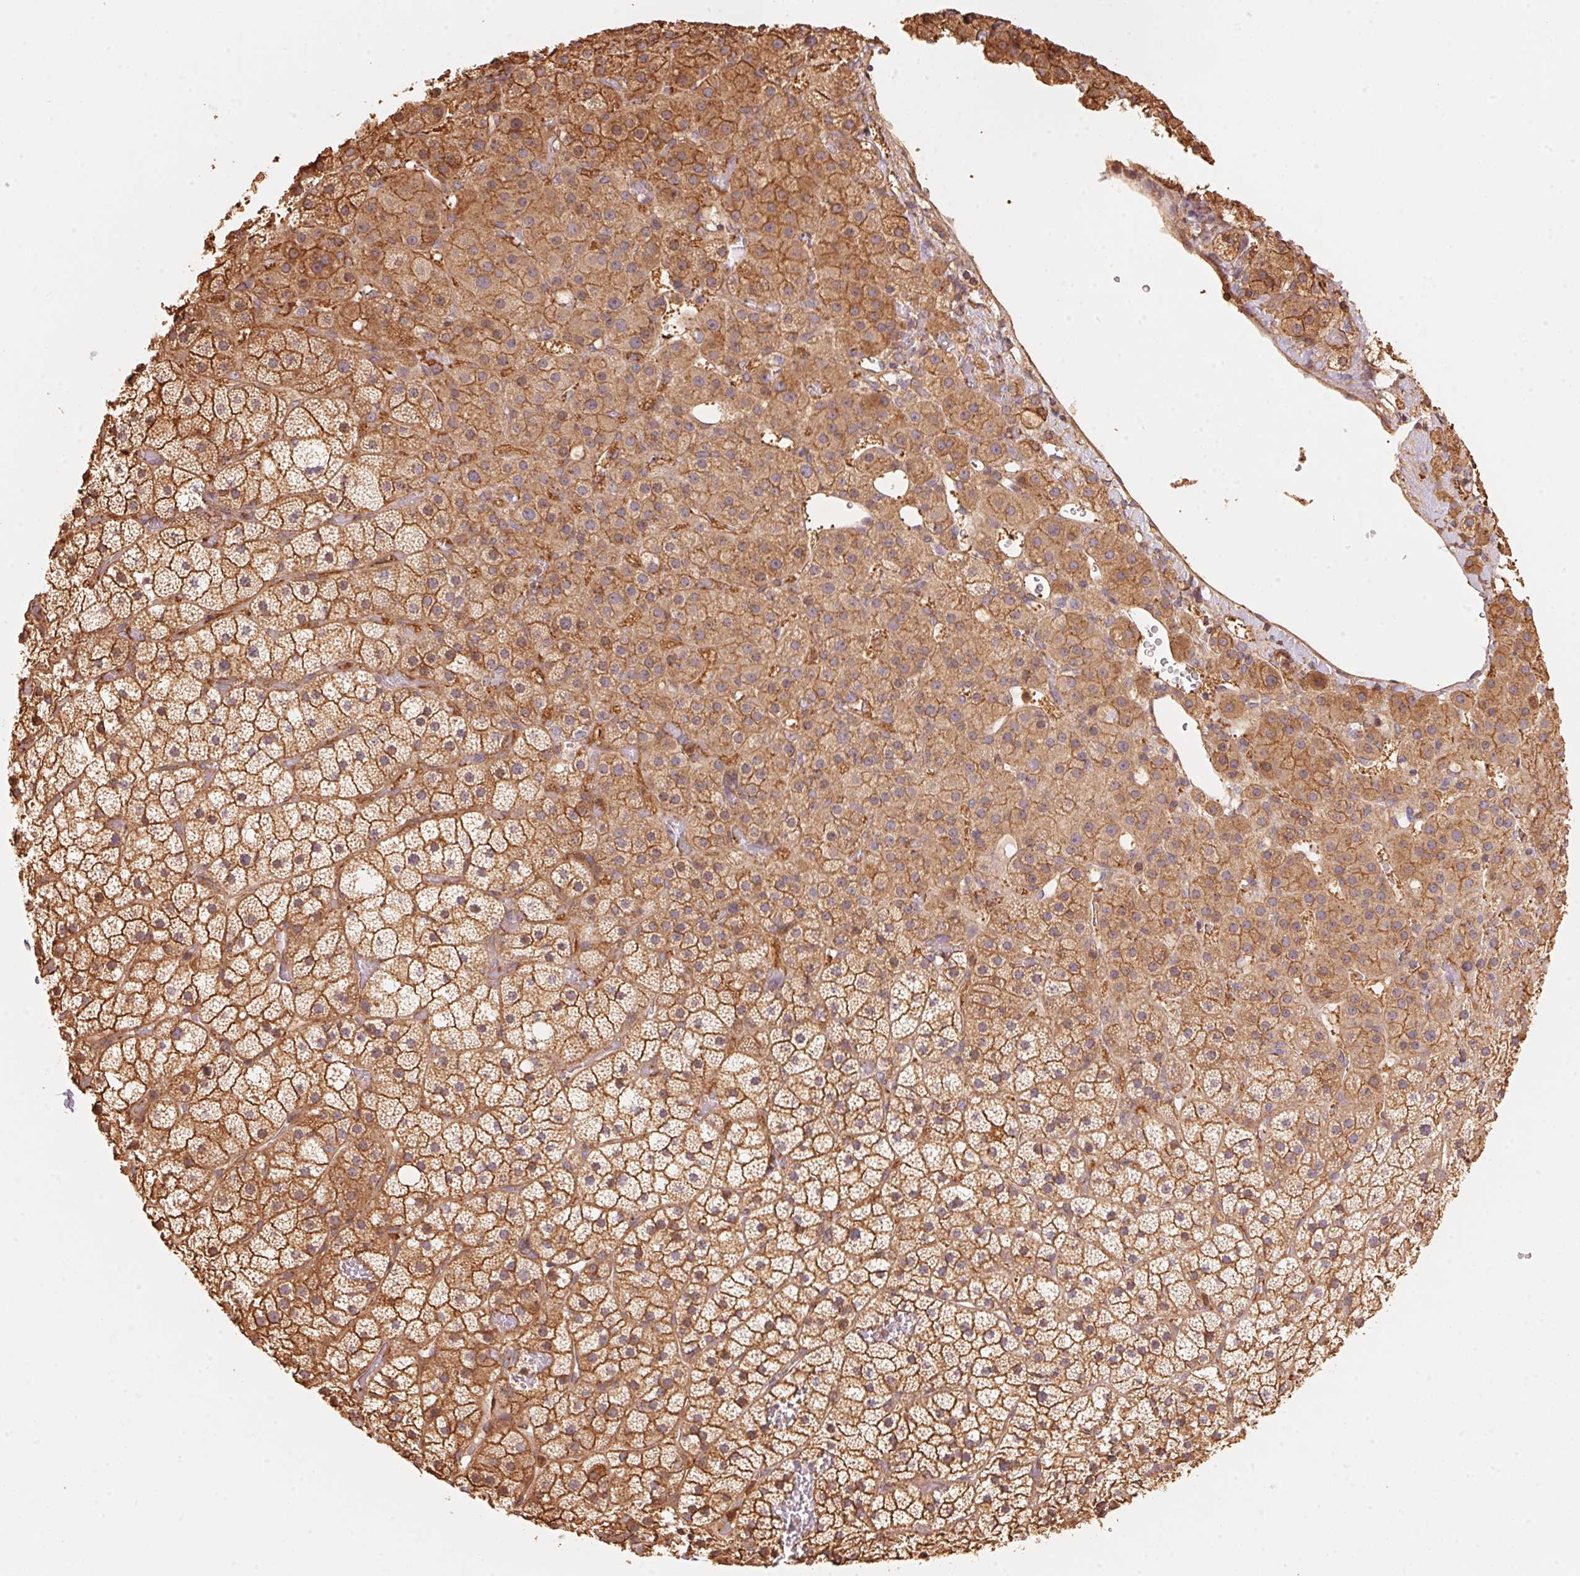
{"staining": {"intensity": "moderate", "quantity": ">75%", "location": "cytoplasmic/membranous"}, "tissue": "adrenal gland", "cell_type": "Glandular cells", "image_type": "normal", "snomed": [{"axis": "morphology", "description": "Normal tissue, NOS"}, {"axis": "topography", "description": "Adrenal gland"}], "caption": "The photomicrograph exhibits a brown stain indicating the presence of a protein in the cytoplasmic/membranous of glandular cells in adrenal gland. (brown staining indicates protein expression, while blue staining denotes nuclei).", "gene": "FRAS1", "patient": {"sex": "male", "age": 53}}